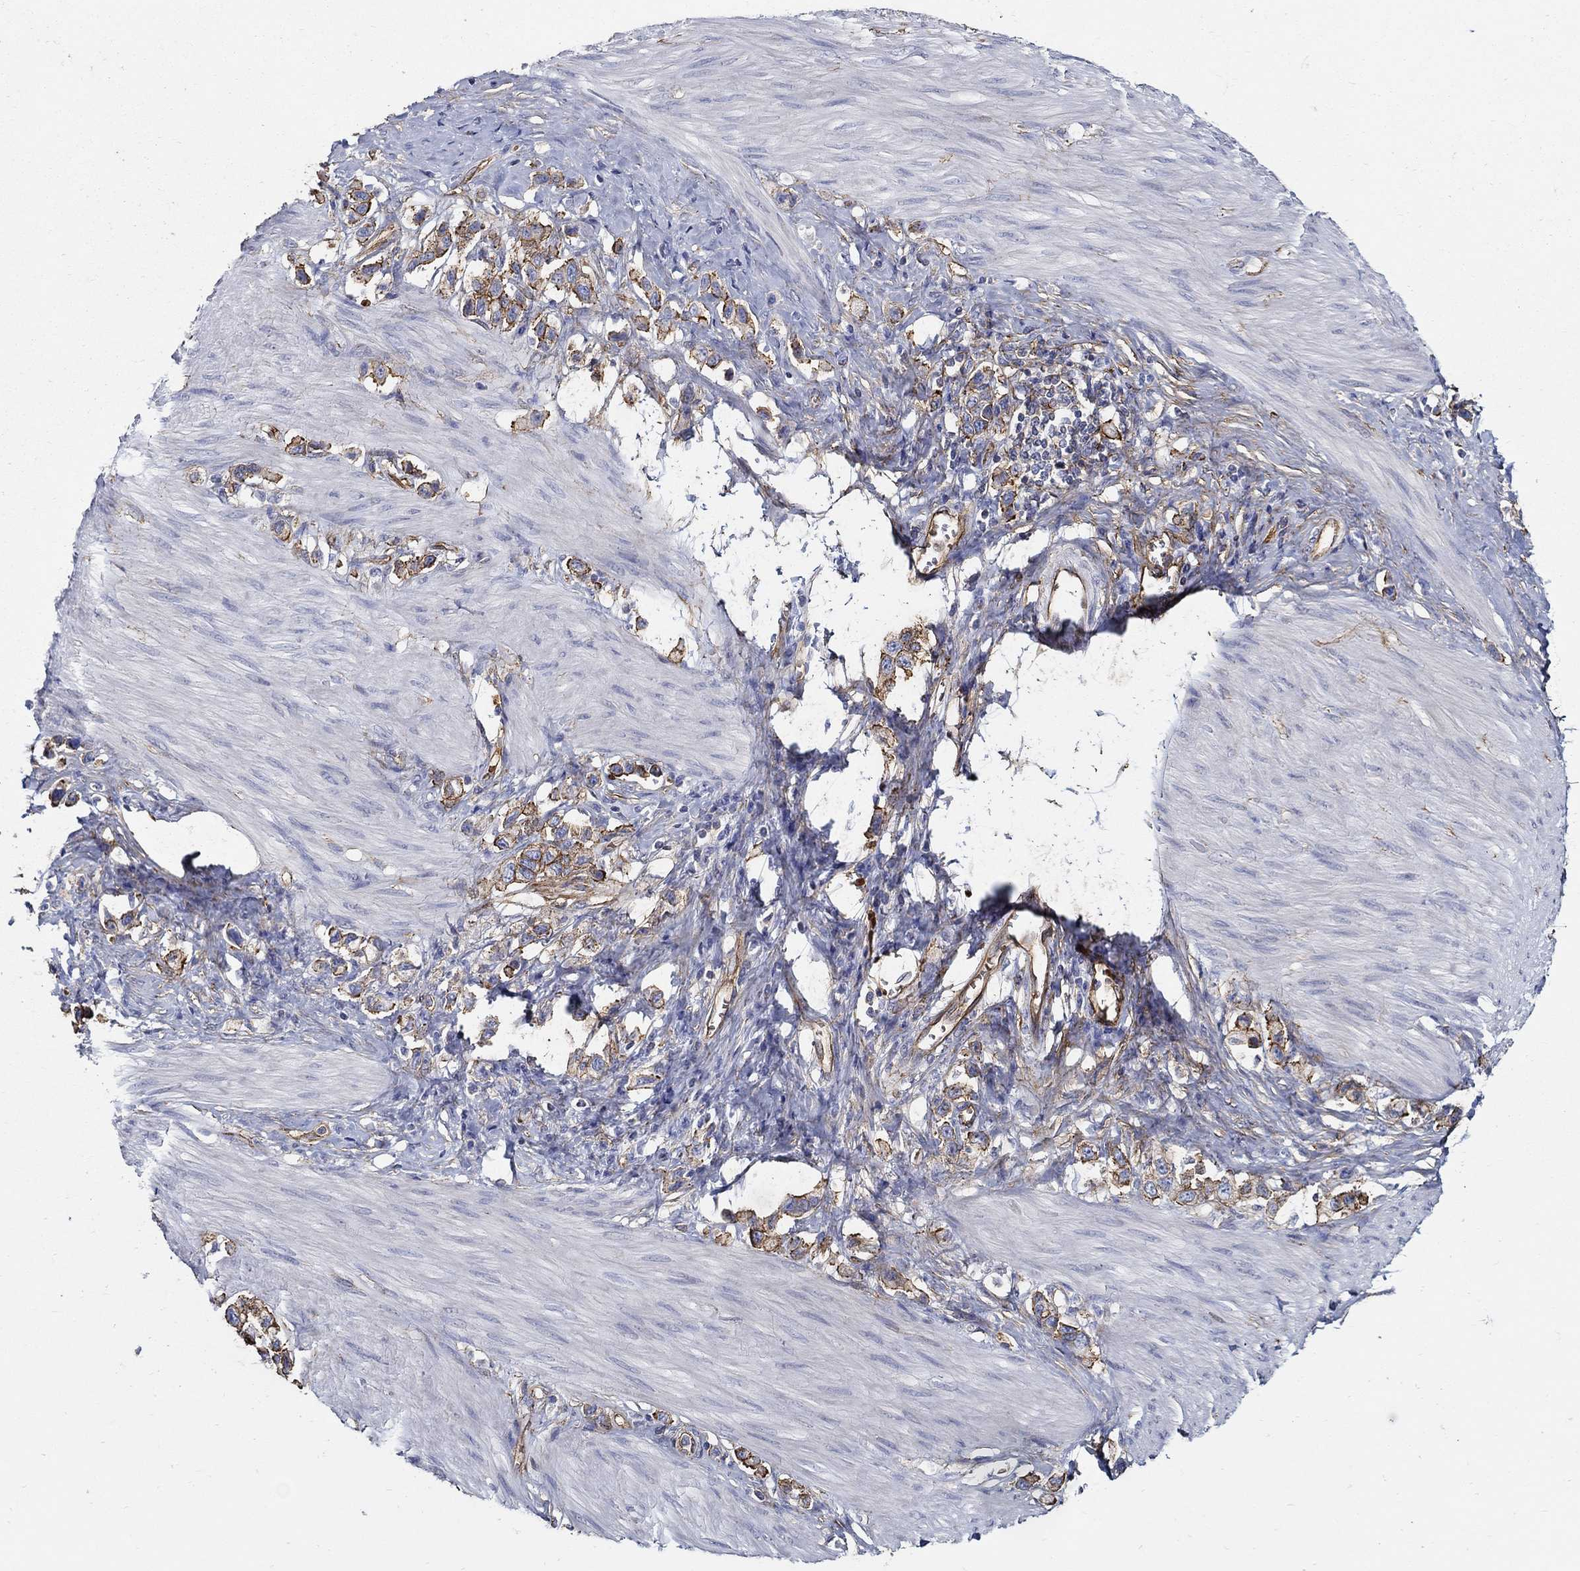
{"staining": {"intensity": "strong", "quantity": "25%-75%", "location": "cytoplasmic/membranous"}, "tissue": "stomach cancer", "cell_type": "Tumor cells", "image_type": "cancer", "snomed": [{"axis": "morphology", "description": "Normal tissue, NOS"}, {"axis": "morphology", "description": "Adenocarcinoma, NOS"}, {"axis": "morphology", "description": "Adenocarcinoma, High grade"}, {"axis": "topography", "description": "Stomach, upper"}, {"axis": "topography", "description": "Stomach"}], "caption": "Immunohistochemical staining of human stomach cancer exhibits high levels of strong cytoplasmic/membranous positivity in approximately 25%-75% of tumor cells.", "gene": "APBB3", "patient": {"sex": "female", "age": 65}}